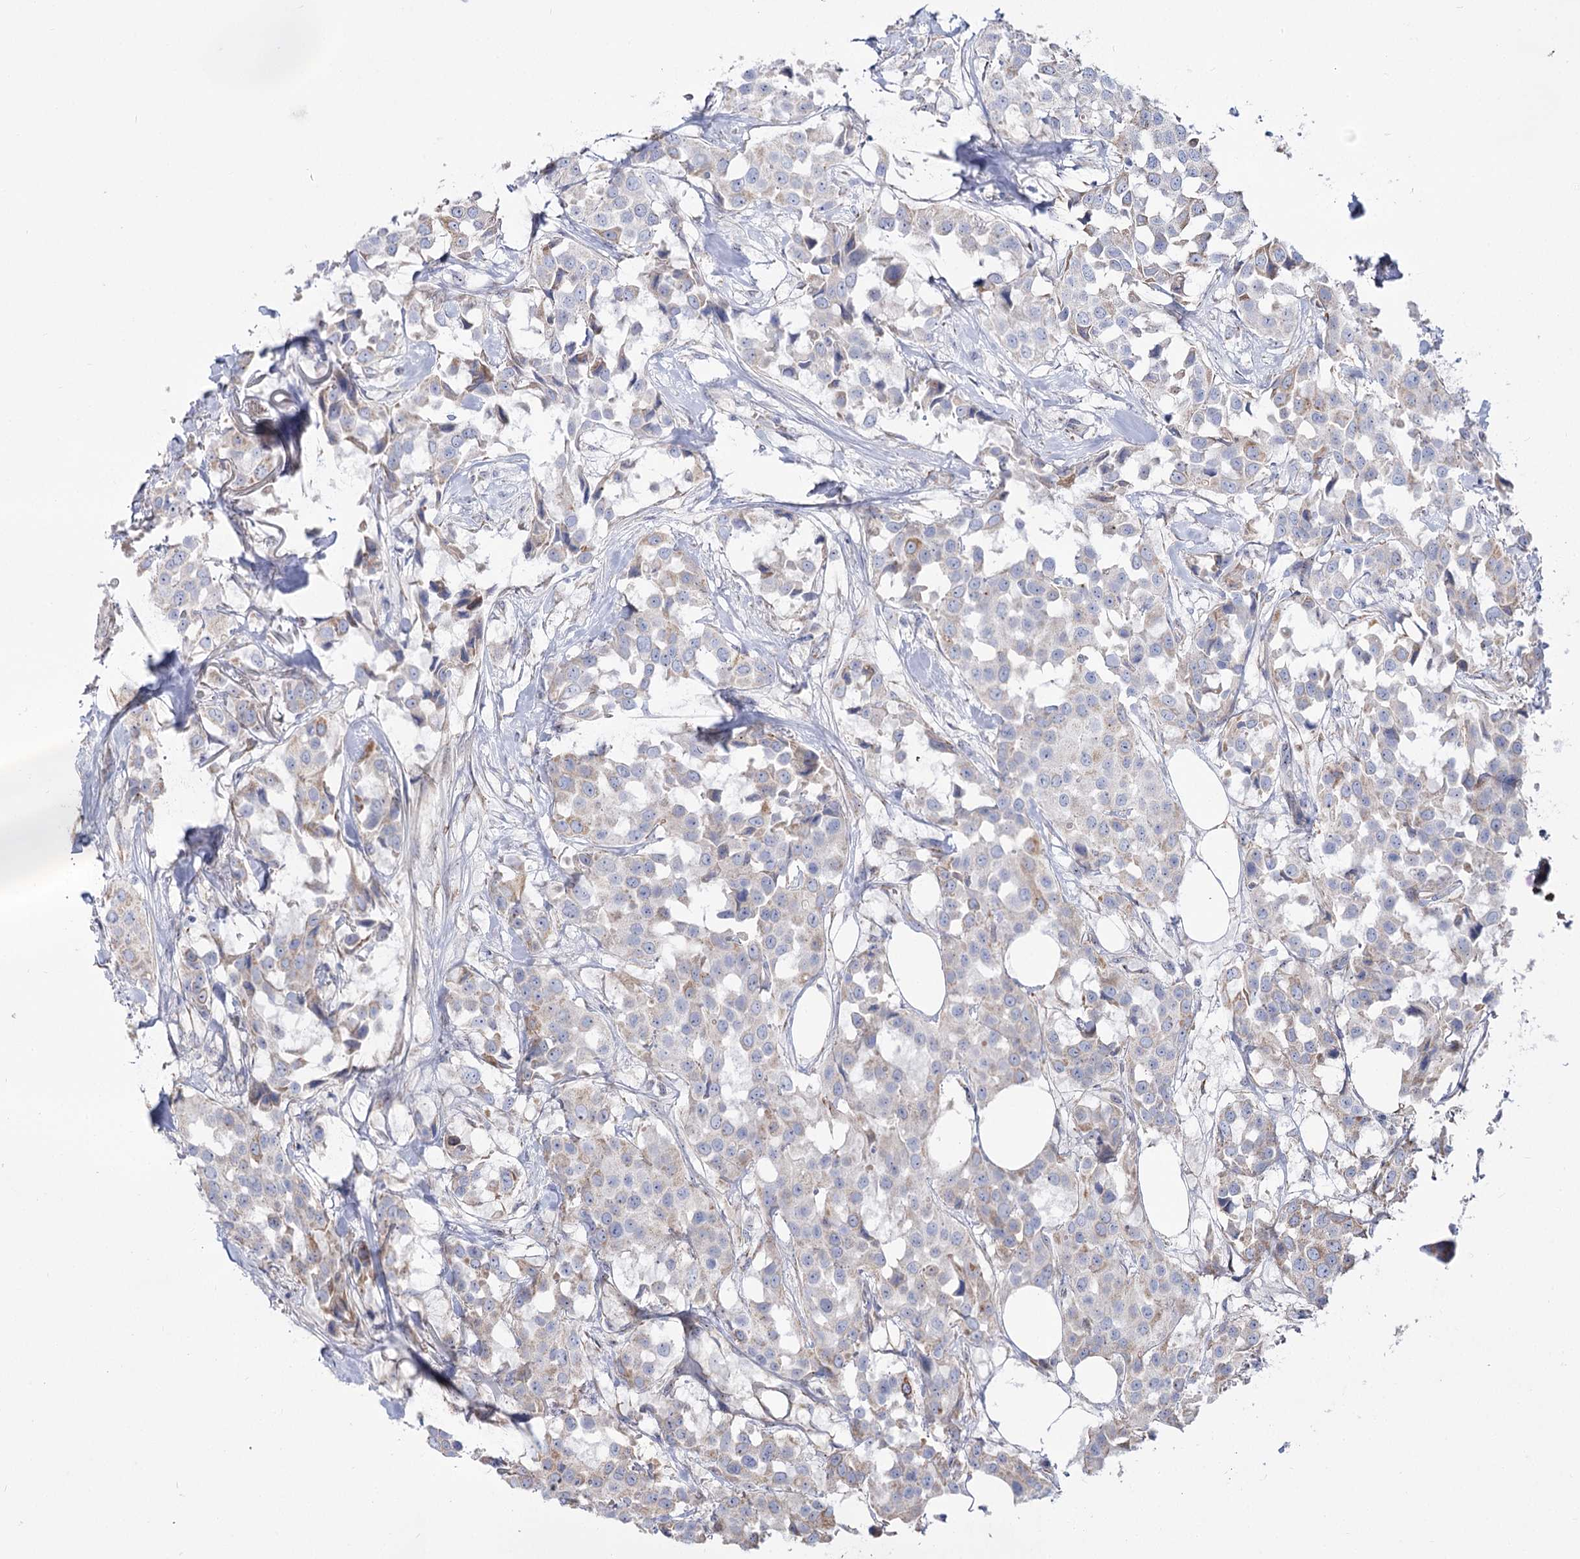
{"staining": {"intensity": "weak", "quantity": "25%-75%", "location": "cytoplasmic/membranous"}, "tissue": "breast cancer", "cell_type": "Tumor cells", "image_type": "cancer", "snomed": [{"axis": "morphology", "description": "Duct carcinoma"}, {"axis": "topography", "description": "Breast"}], "caption": "Approximately 25%-75% of tumor cells in human breast cancer display weak cytoplasmic/membranous protein expression as visualized by brown immunohistochemical staining.", "gene": "SUOX", "patient": {"sex": "female", "age": 80}}